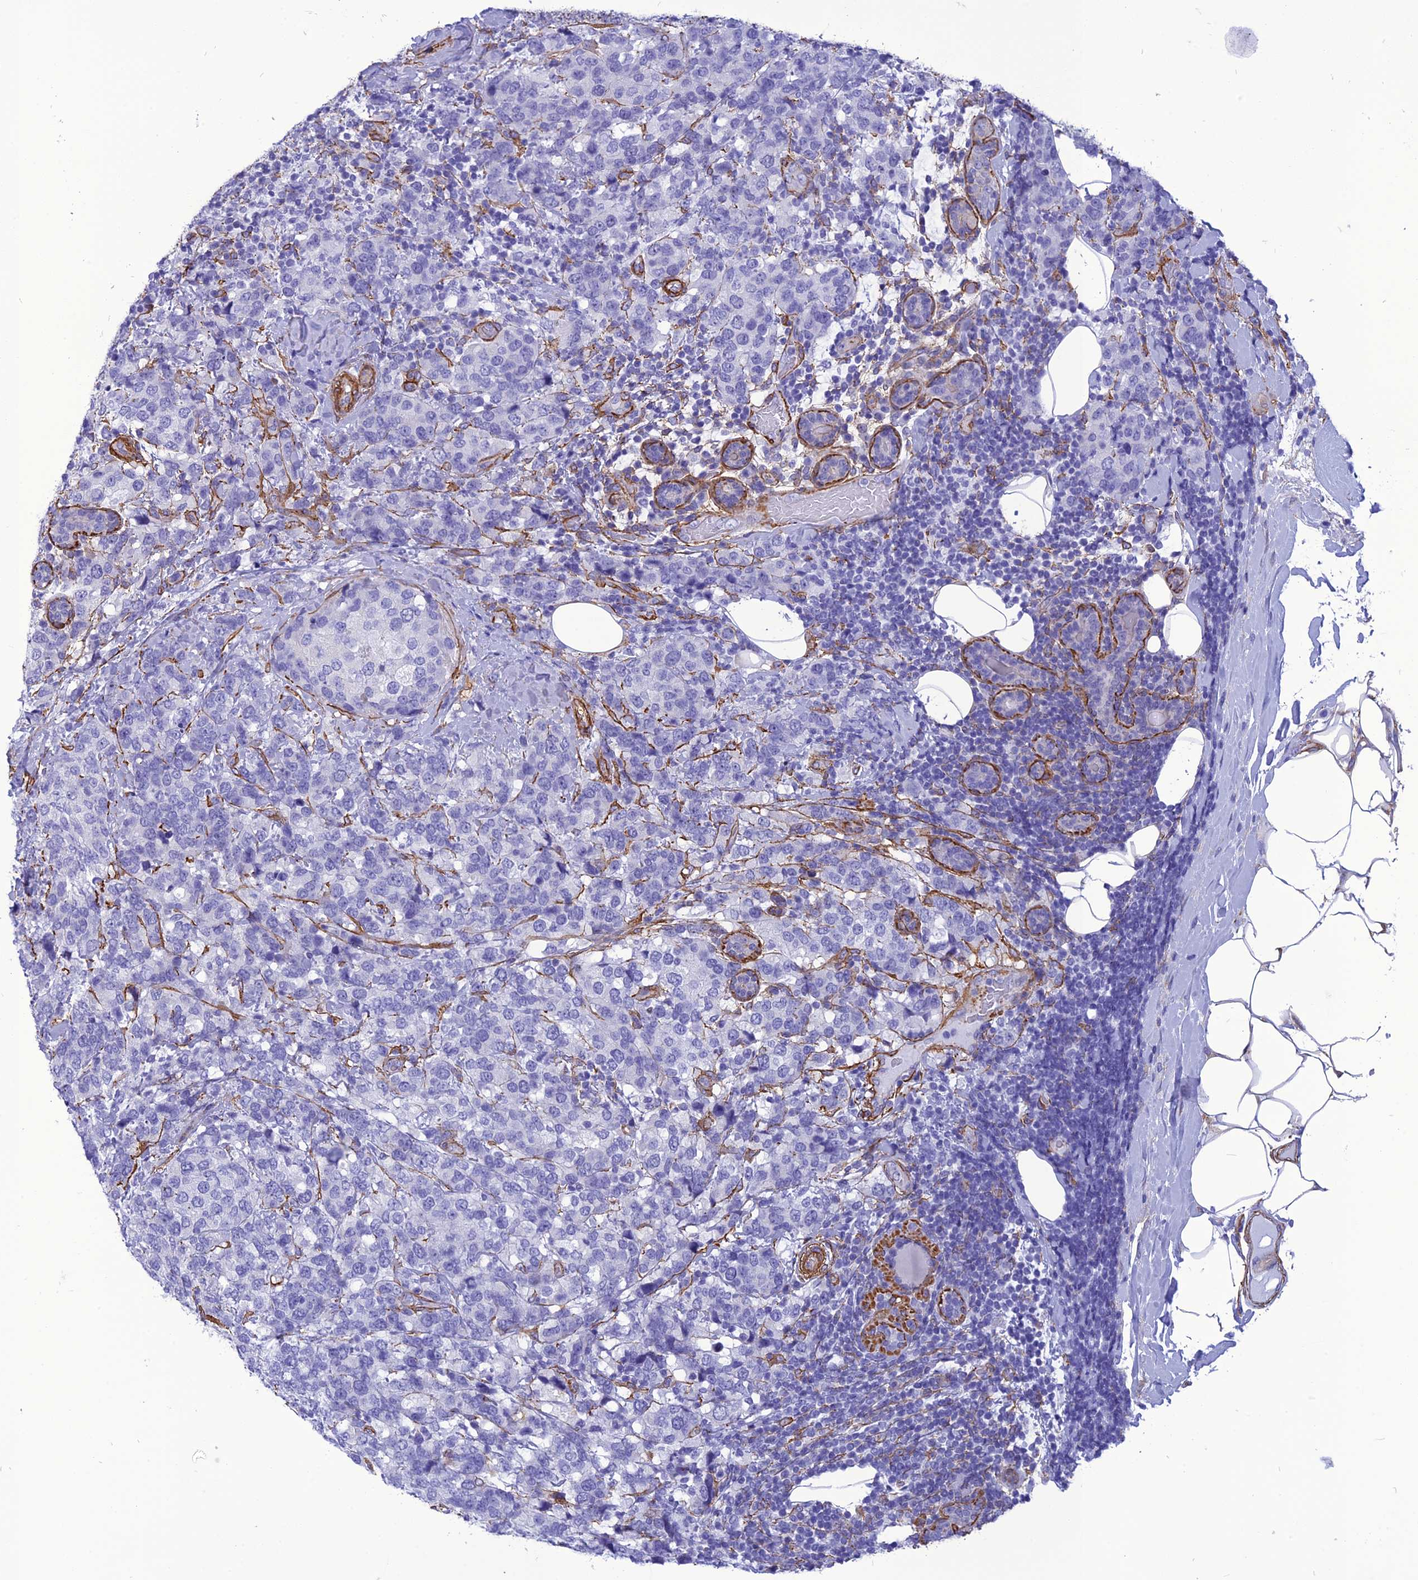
{"staining": {"intensity": "negative", "quantity": "none", "location": "none"}, "tissue": "breast cancer", "cell_type": "Tumor cells", "image_type": "cancer", "snomed": [{"axis": "morphology", "description": "Lobular carcinoma"}, {"axis": "topography", "description": "Breast"}], "caption": "Immunohistochemistry micrograph of neoplastic tissue: breast cancer stained with DAB (3,3'-diaminobenzidine) shows no significant protein expression in tumor cells.", "gene": "NKD1", "patient": {"sex": "female", "age": 59}}